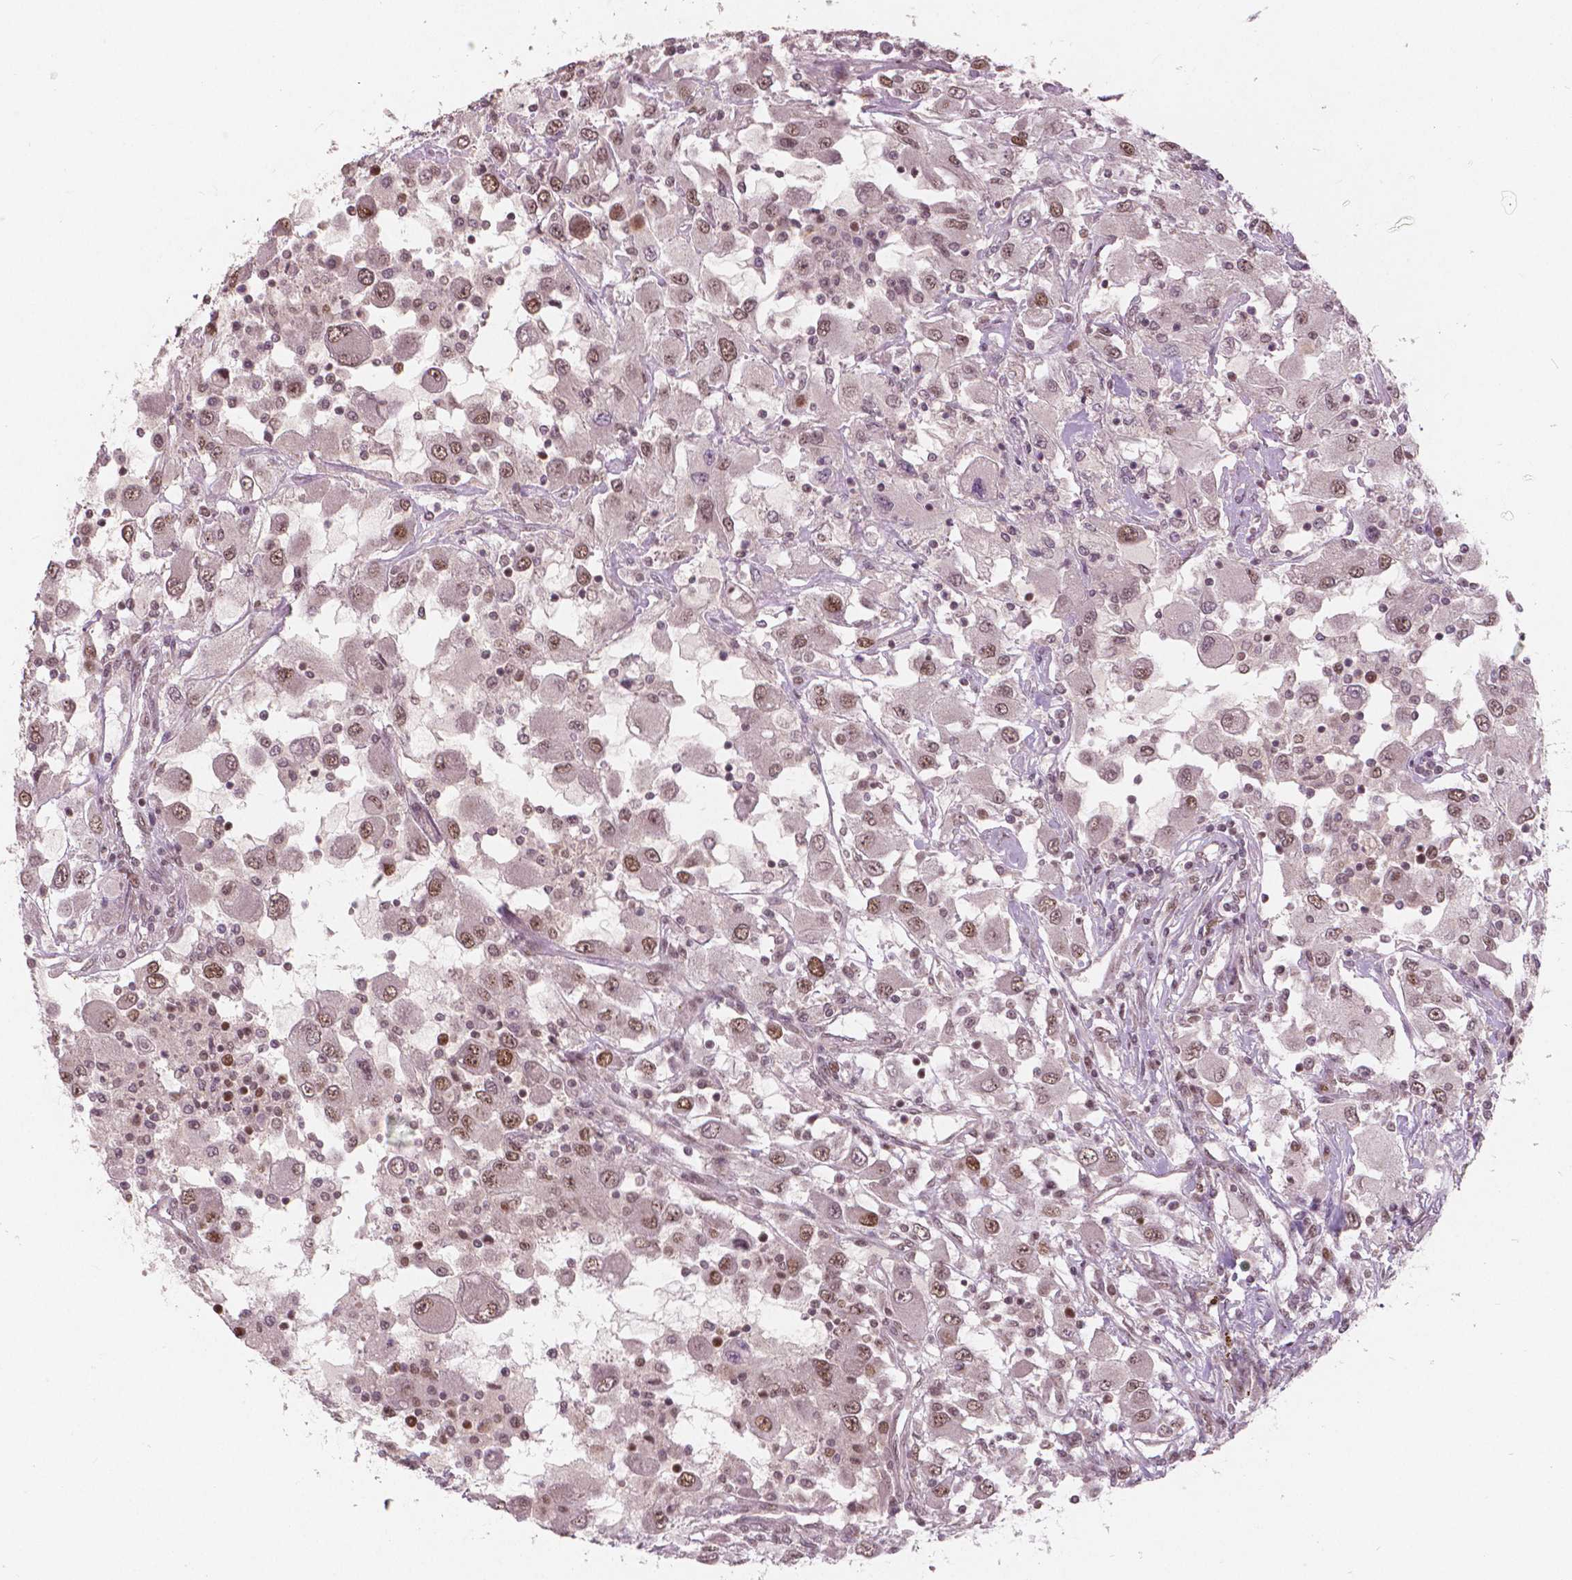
{"staining": {"intensity": "moderate", "quantity": ">75%", "location": "nuclear"}, "tissue": "renal cancer", "cell_type": "Tumor cells", "image_type": "cancer", "snomed": [{"axis": "morphology", "description": "Adenocarcinoma, NOS"}, {"axis": "topography", "description": "Kidney"}], "caption": "Renal cancer (adenocarcinoma) stained with a protein marker shows moderate staining in tumor cells.", "gene": "NSD2", "patient": {"sex": "female", "age": 67}}